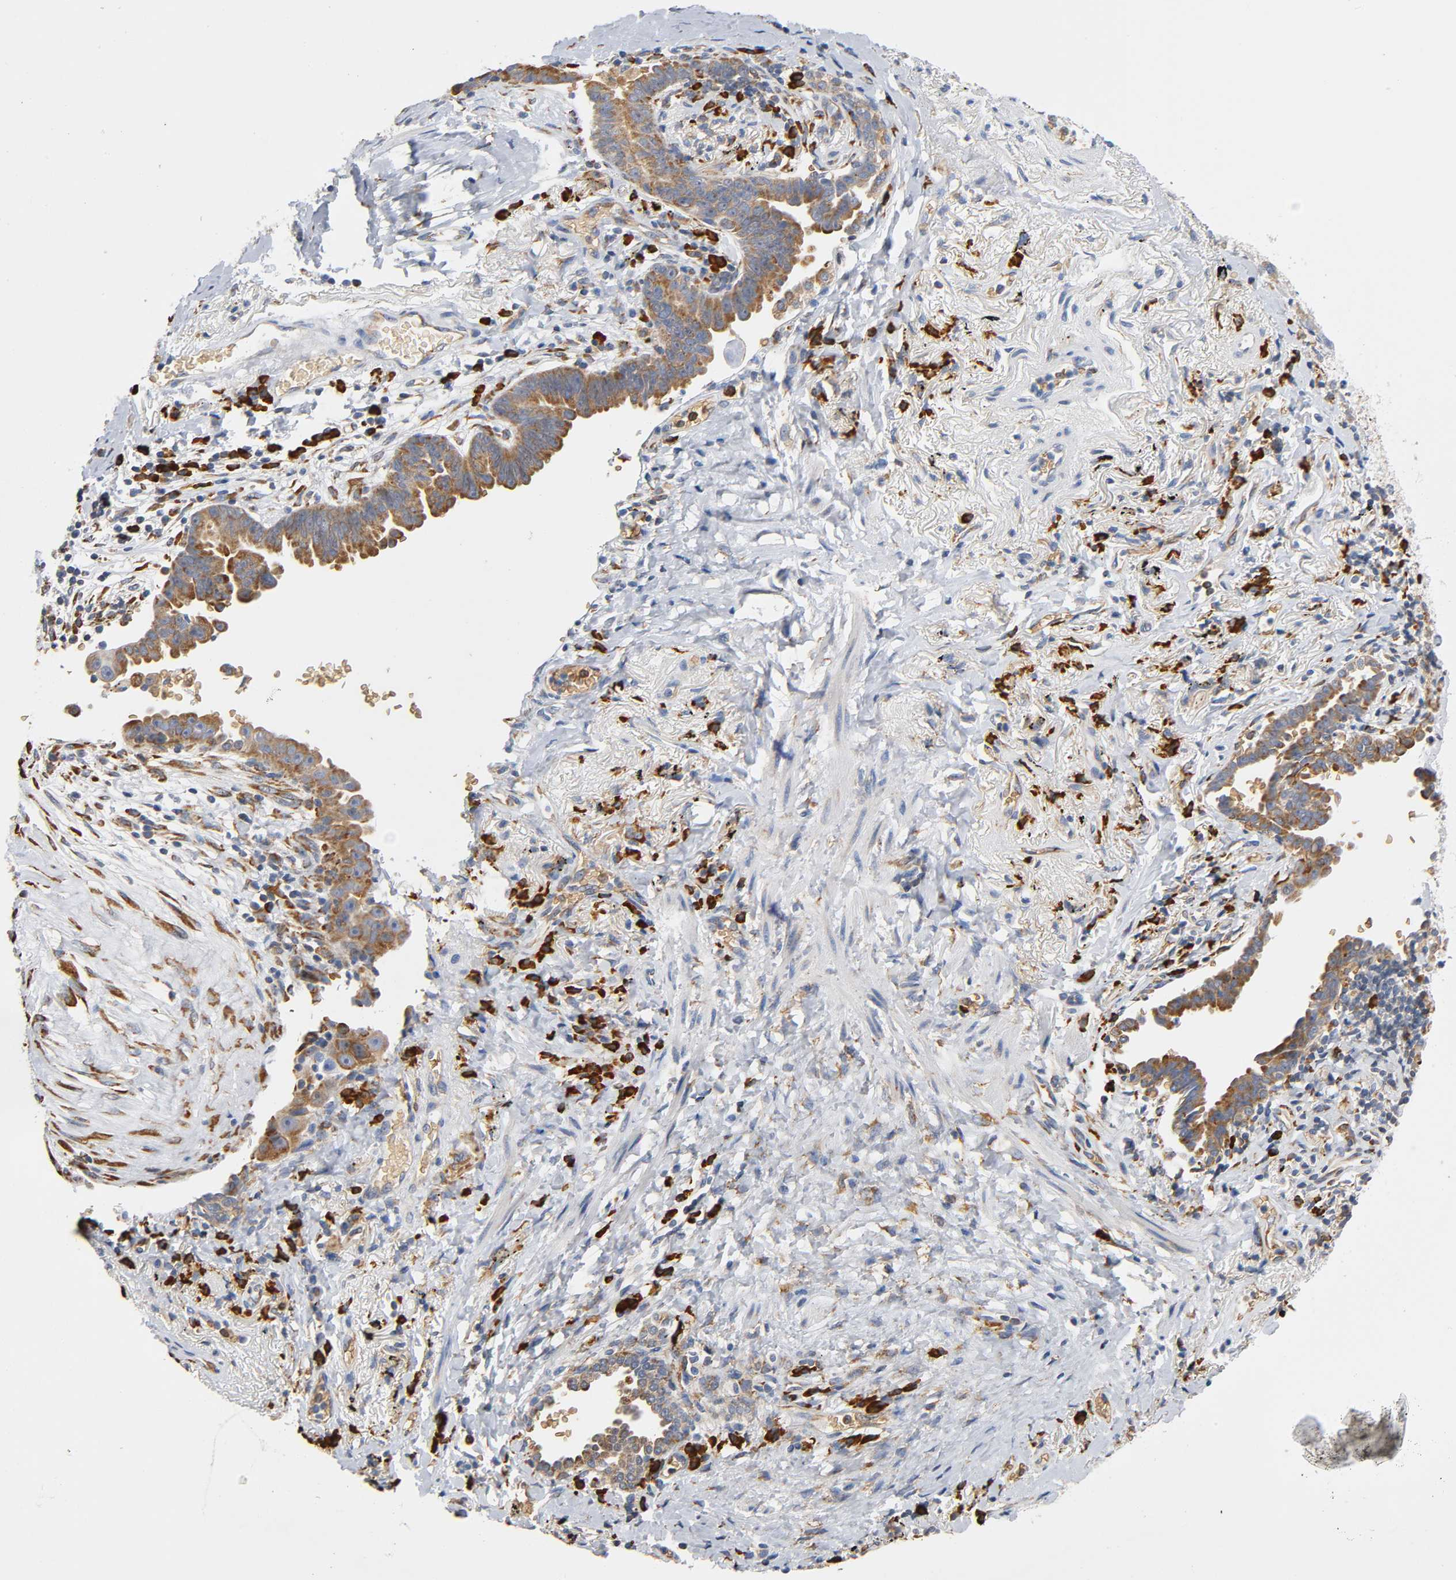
{"staining": {"intensity": "moderate", "quantity": ">75%", "location": "cytoplasmic/membranous"}, "tissue": "lung cancer", "cell_type": "Tumor cells", "image_type": "cancer", "snomed": [{"axis": "morphology", "description": "Adenocarcinoma, NOS"}, {"axis": "topography", "description": "Lung"}], "caption": "An image showing moderate cytoplasmic/membranous positivity in approximately >75% of tumor cells in lung cancer (adenocarcinoma), as visualized by brown immunohistochemical staining.", "gene": "UCKL1", "patient": {"sex": "female", "age": 64}}